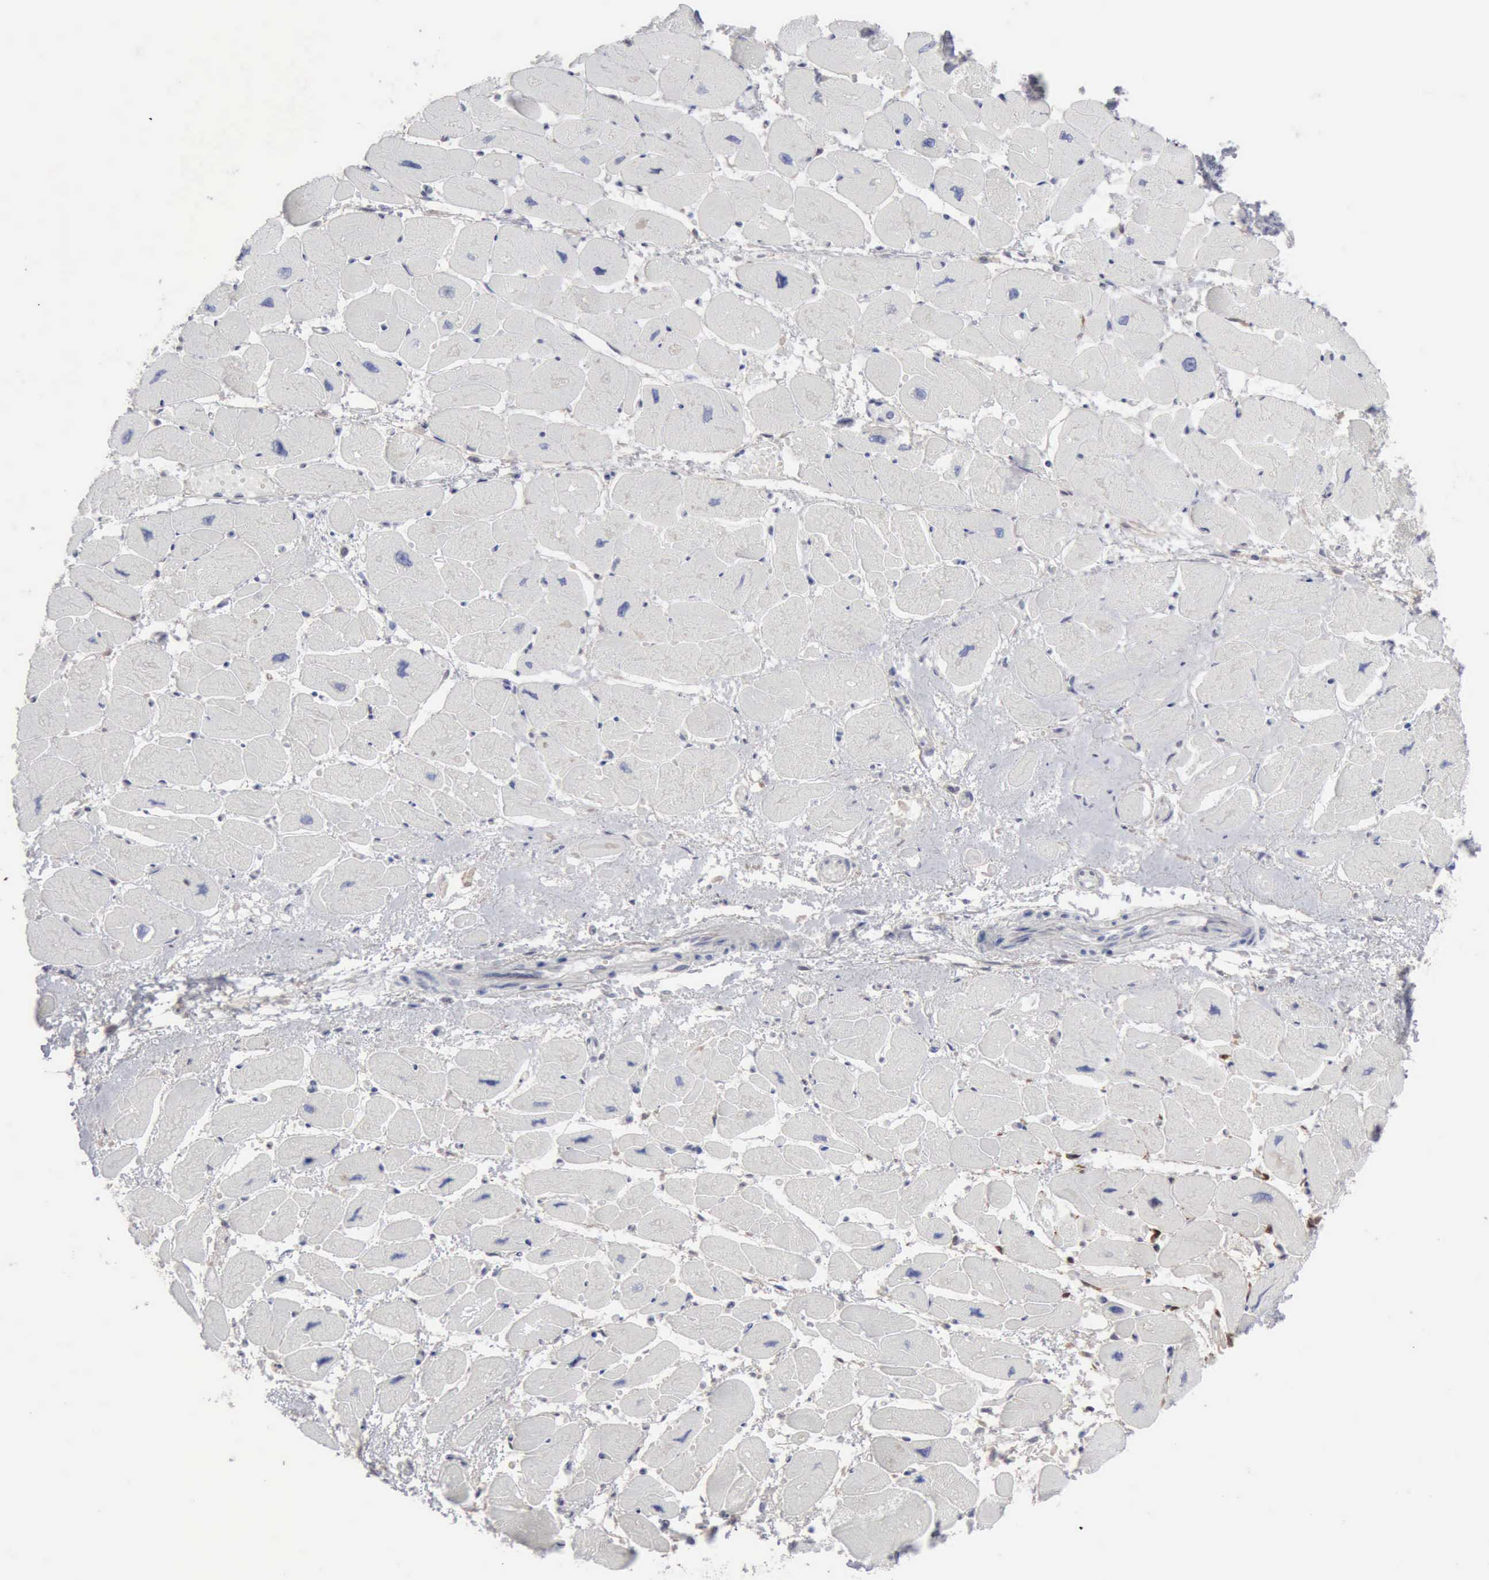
{"staining": {"intensity": "negative", "quantity": "none", "location": "none"}, "tissue": "heart muscle", "cell_type": "Cardiomyocytes", "image_type": "normal", "snomed": [{"axis": "morphology", "description": "Normal tissue, NOS"}, {"axis": "topography", "description": "Heart"}], "caption": "Photomicrograph shows no significant protein staining in cardiomyocytes of normal heart muscle.", "gene": "STAT1", "patient": {"sex": "female", "age": 54}}